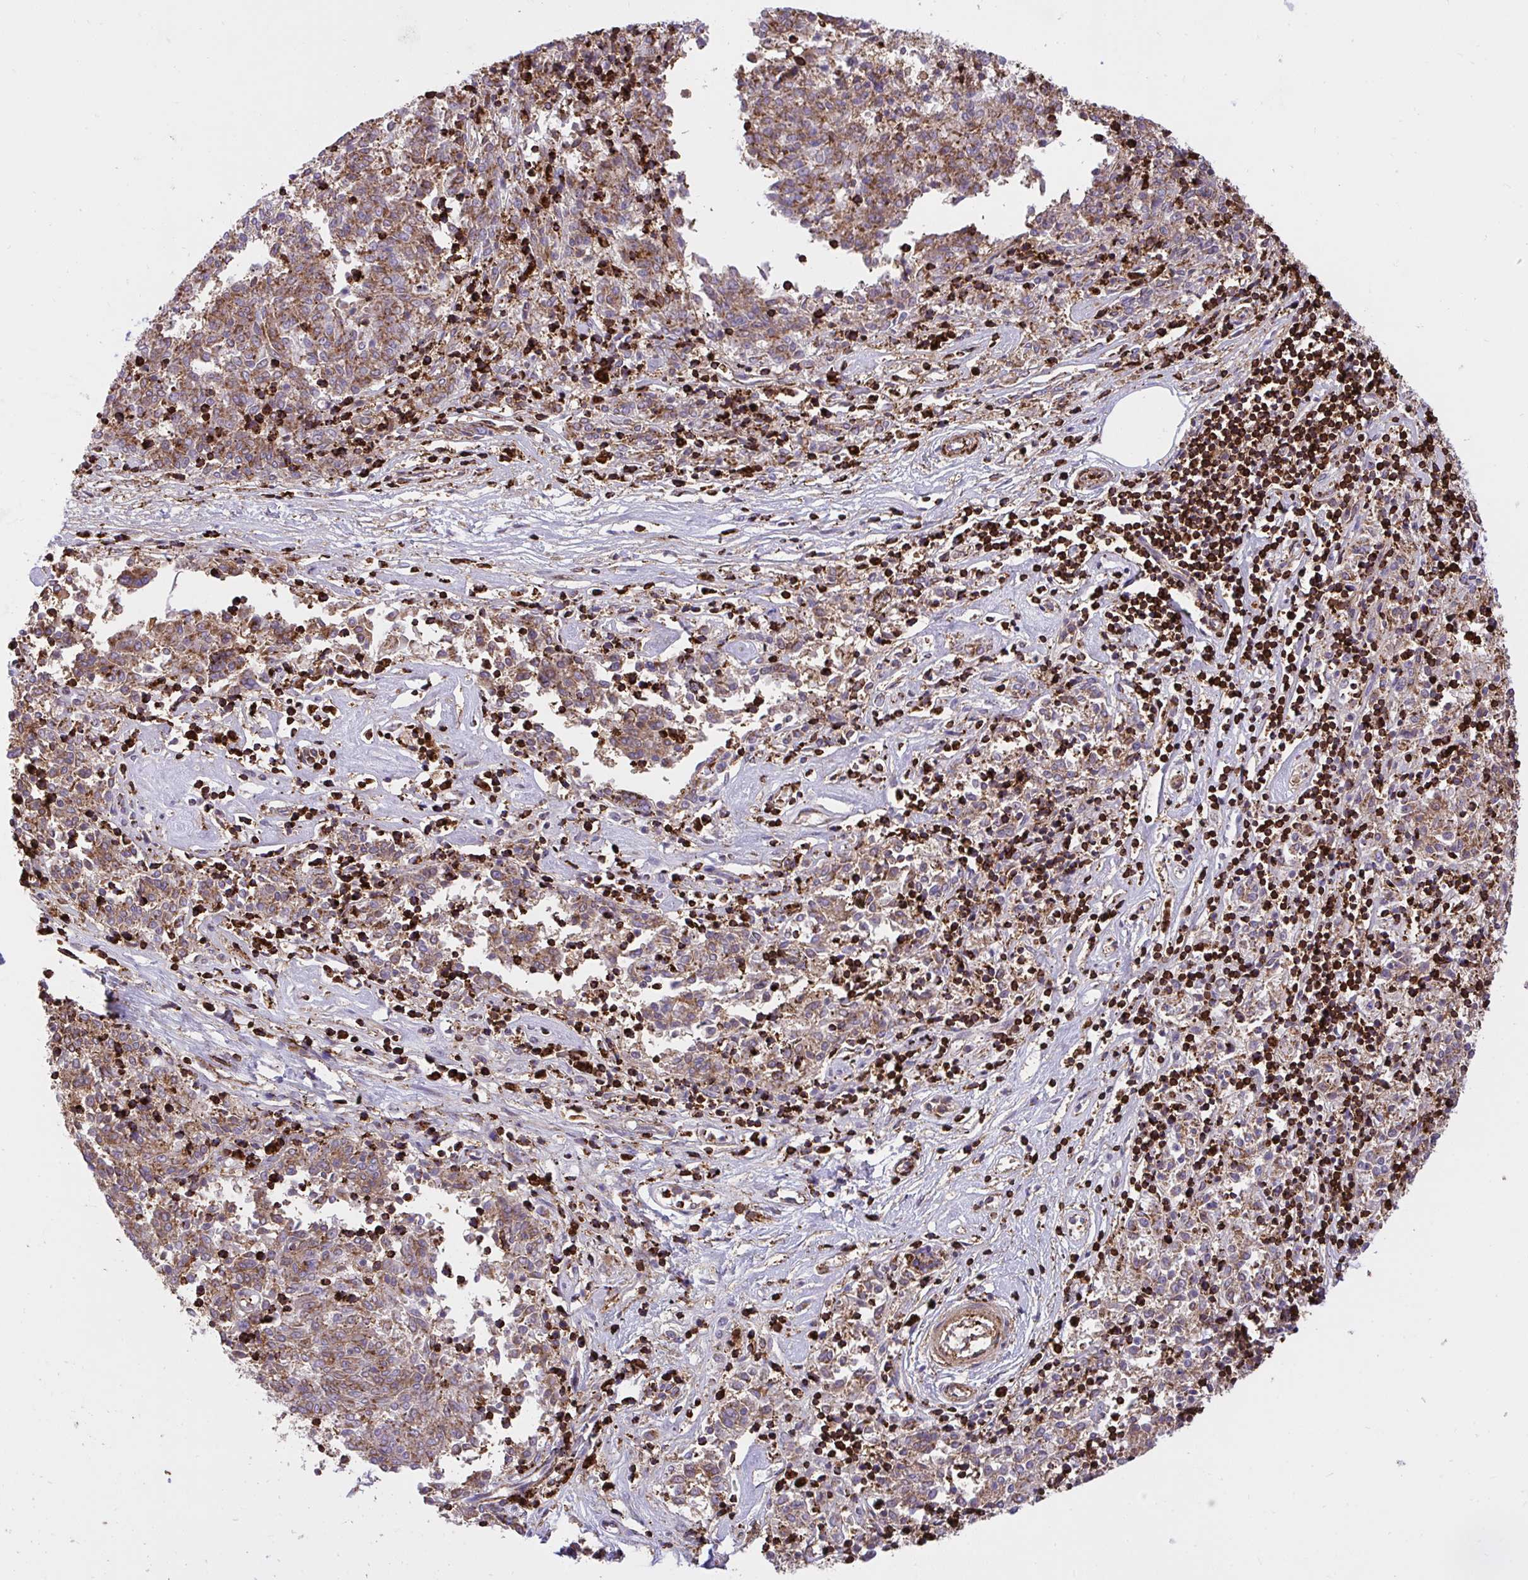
{"staining": {"intensity": "weak", "quantity": ">75%", "location": "cytoplasmic/membranous"}, "tissue": "melanoma", "cell_type": "Tumor cells", "image_type": "cancer", "snomed": [{"axis": "morphology", "description": "Malignant melanoma, NOS"}, {"axis": "topography", "description": "Skin"}], "caption": "Tumor cells reveal weak cytoplasmic/membranous positivity in approximately >75% of cells in melanoma. (DAB IHC with brightfield microscopy, high magnification).", "gene": "ERI1", "patient": {"sex": "female", "age": 72}}